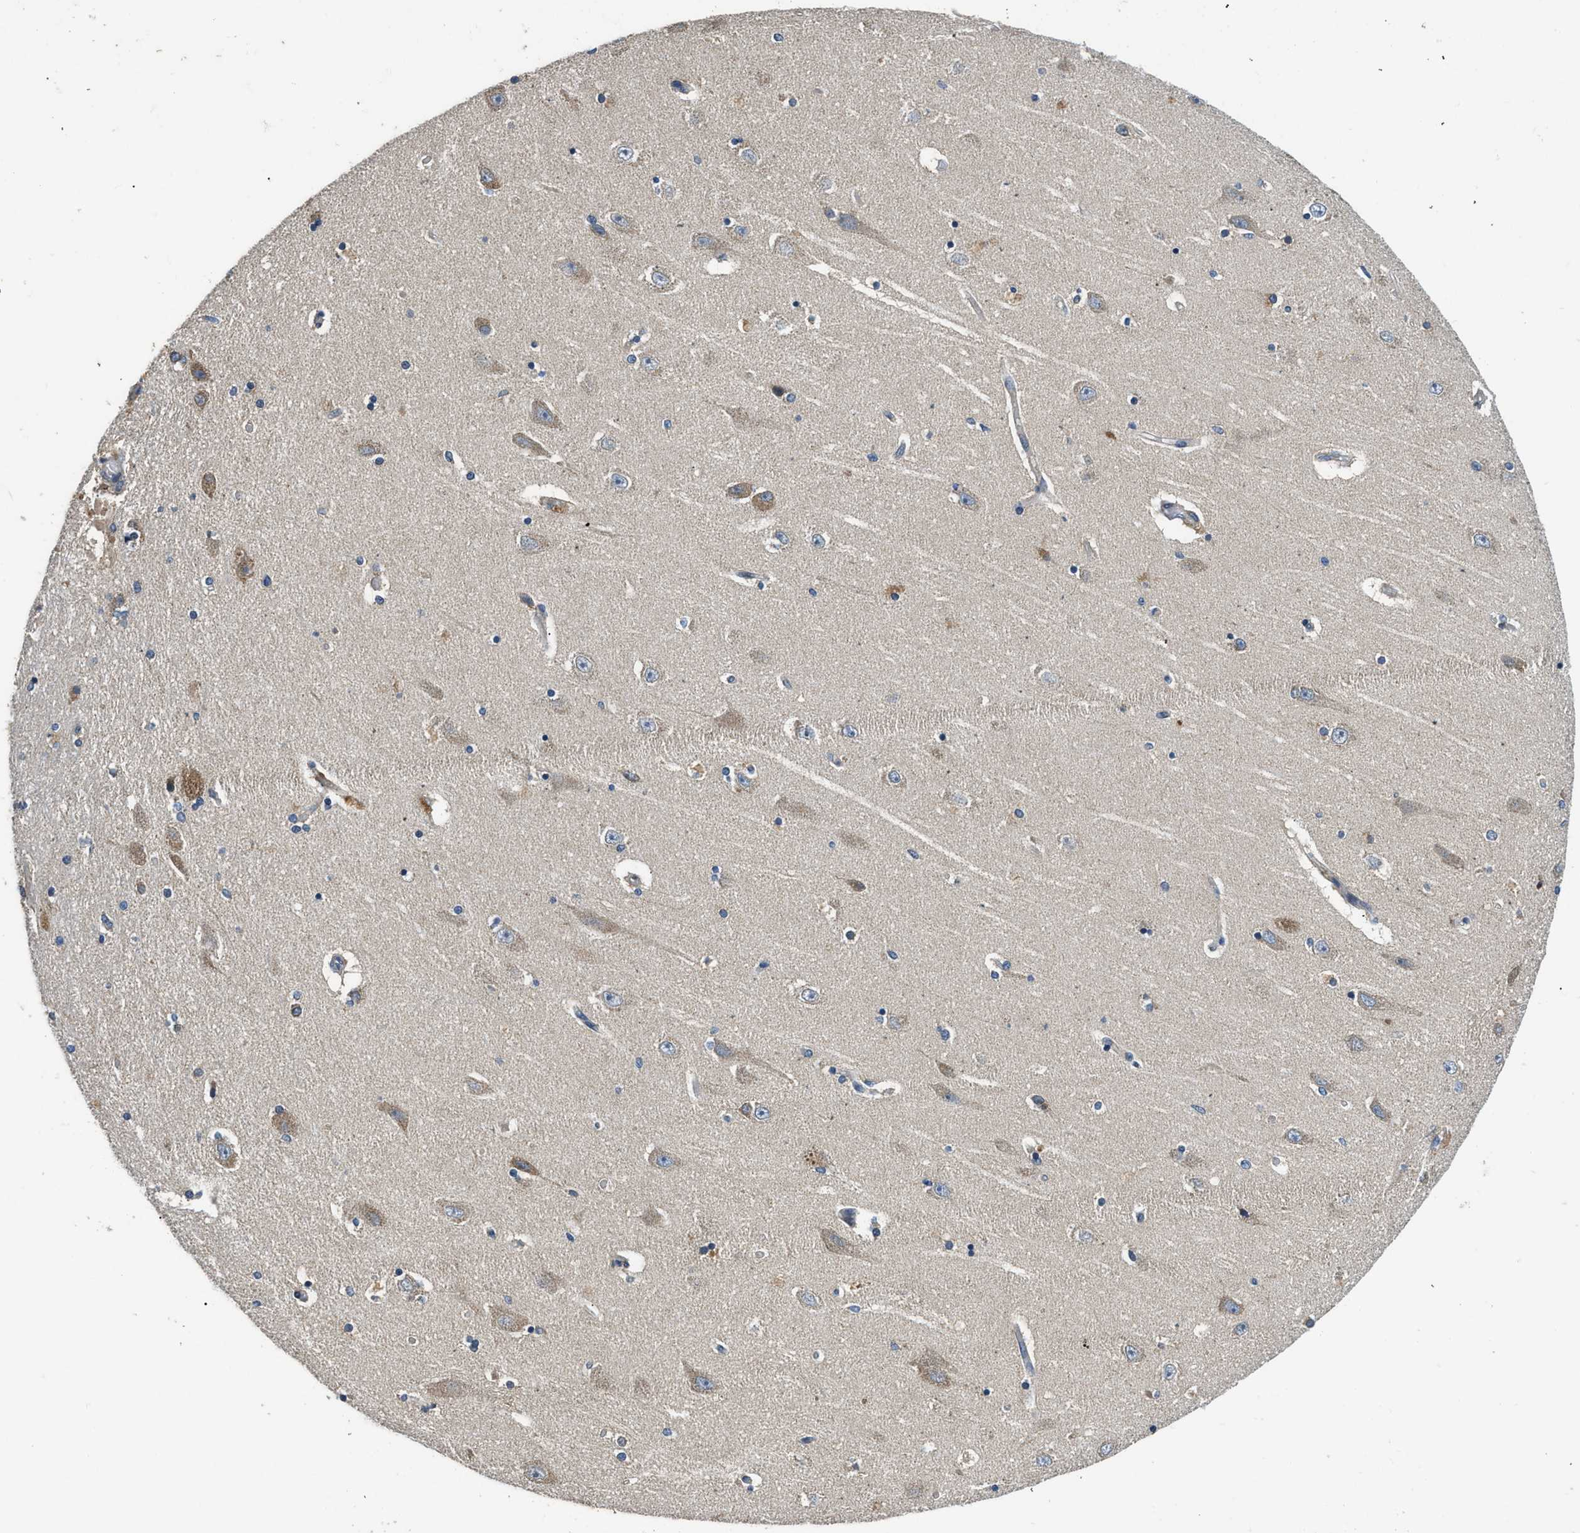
{"staining": {"intensity": "weak", "quantity": "<25%", "location": "cytoplasmic/membranous"}, "tissue": "hippocampus", "cell_type": "Glial cells", "image_type": "normal", "snomed": [{"axis": "morphology", "description": "Normal tissue, NOS"}, {"axis": "topography", "description": "Hippocampus"}], "caption": "This image is of normal hippocampus stained with immunohistochemistry (IHC) to label a protein in brown with the nuclei are counter-stained blue. There is no staining in glial cells.", "gene": "SSH2", "patient": {"sex": "female", "age": 54}}